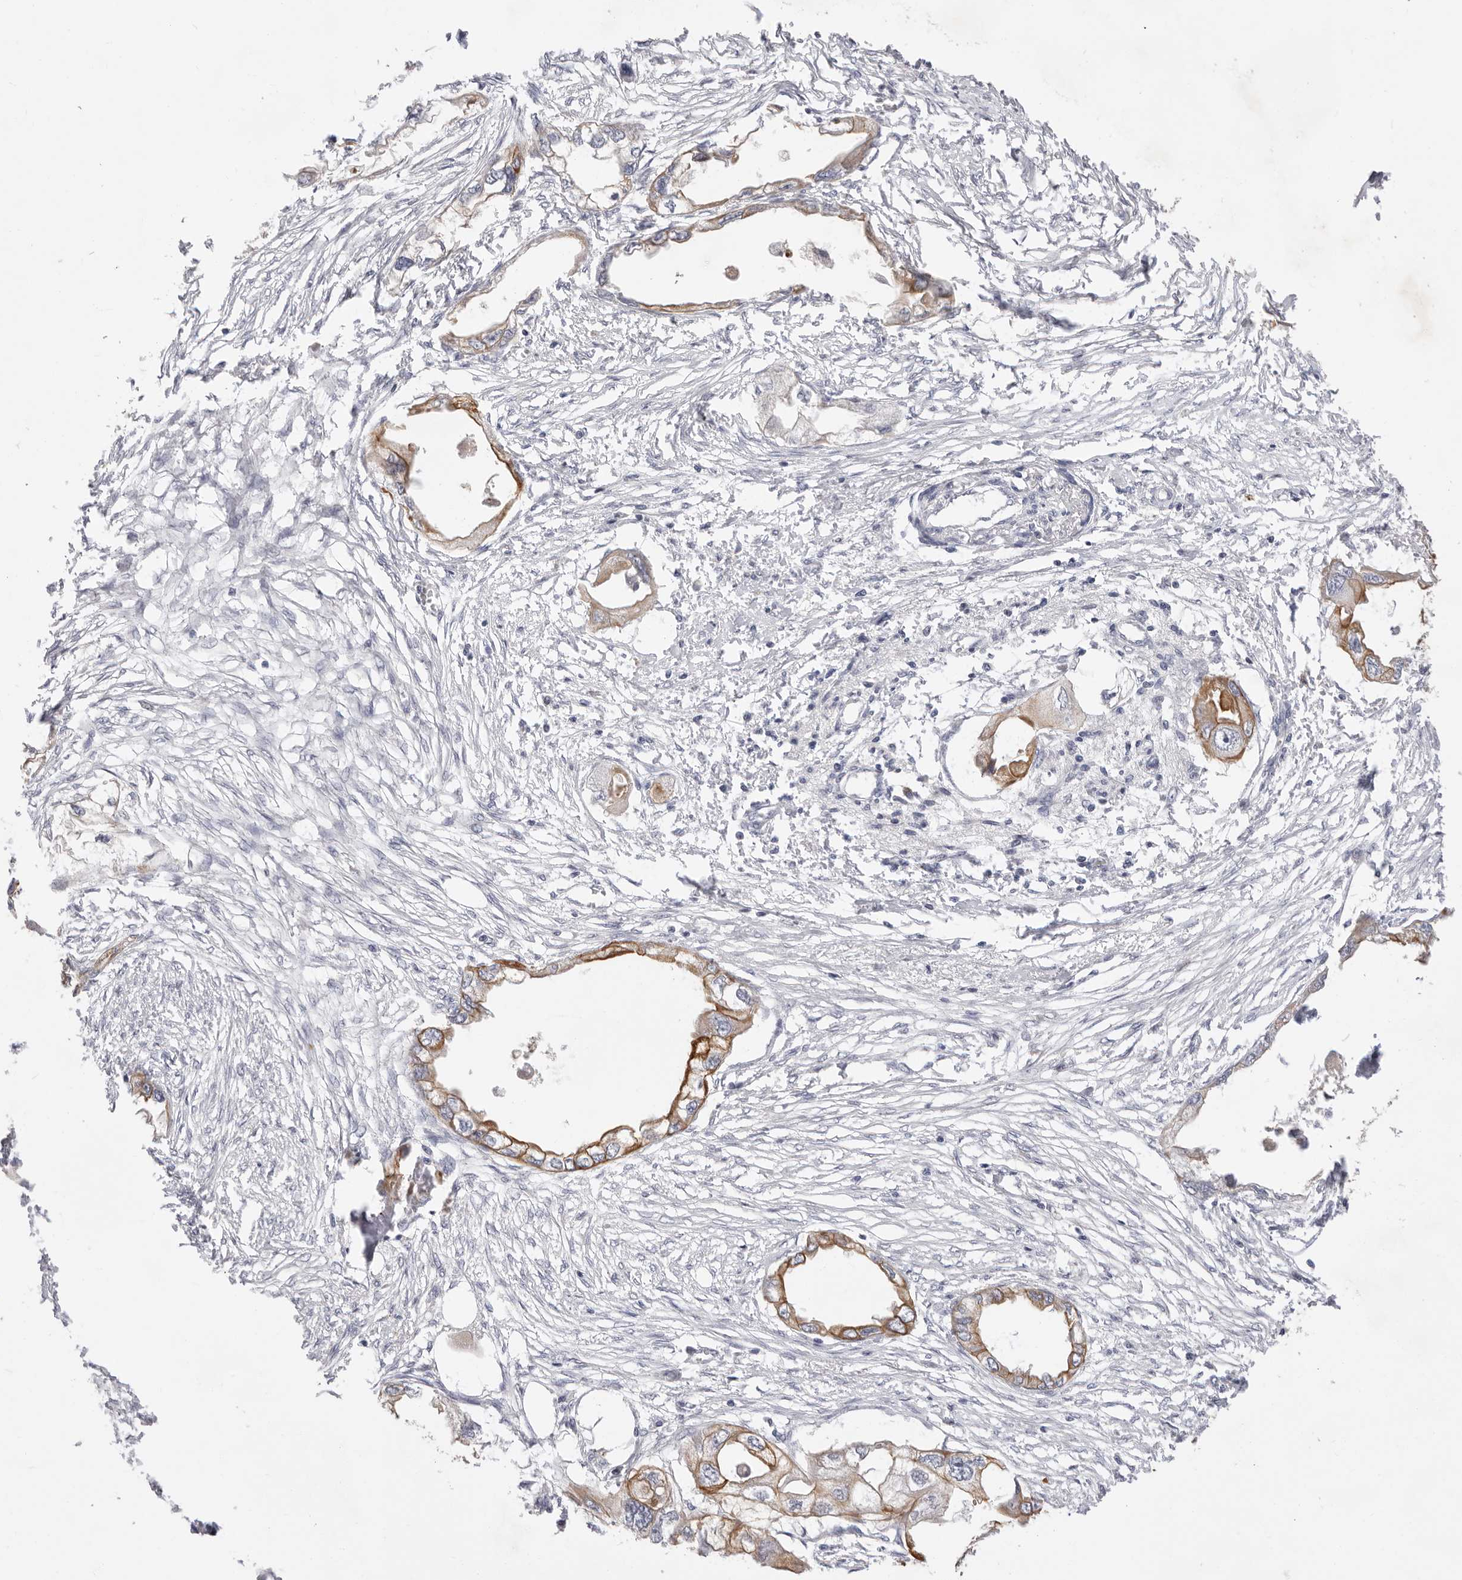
{"staining": {"intensity": "moderate", "quantity": "25%-75%", "location": "cytoplasmic/membranous"}, "tissue": "endometrial cancer", "cell_type": "Tumor cells", "image_type": "cancer", "snomed": [{"axis": "morphology", "description": "Adenocarcinoma, NOS"}, {"axis": "morphology", "description": "Adenocarcinoma, metastatic, NOS"}, {"axis": "topography", "description": "Adipose tissue"}, {"axis": "topography", "description": "Endometrium"}], "caption": "An IHC image of neoplastic tissue is shown. Protein staining in brown labels moderate cytoplasmic/membranous positivity in metastatic adenocarcinoma (endometrial) within tumor cells. (brown staining indicates protein expression, while blue staining denotes nuclei).", "gene": "USH1C", "patient": {"sex": "female", "age": 67}}